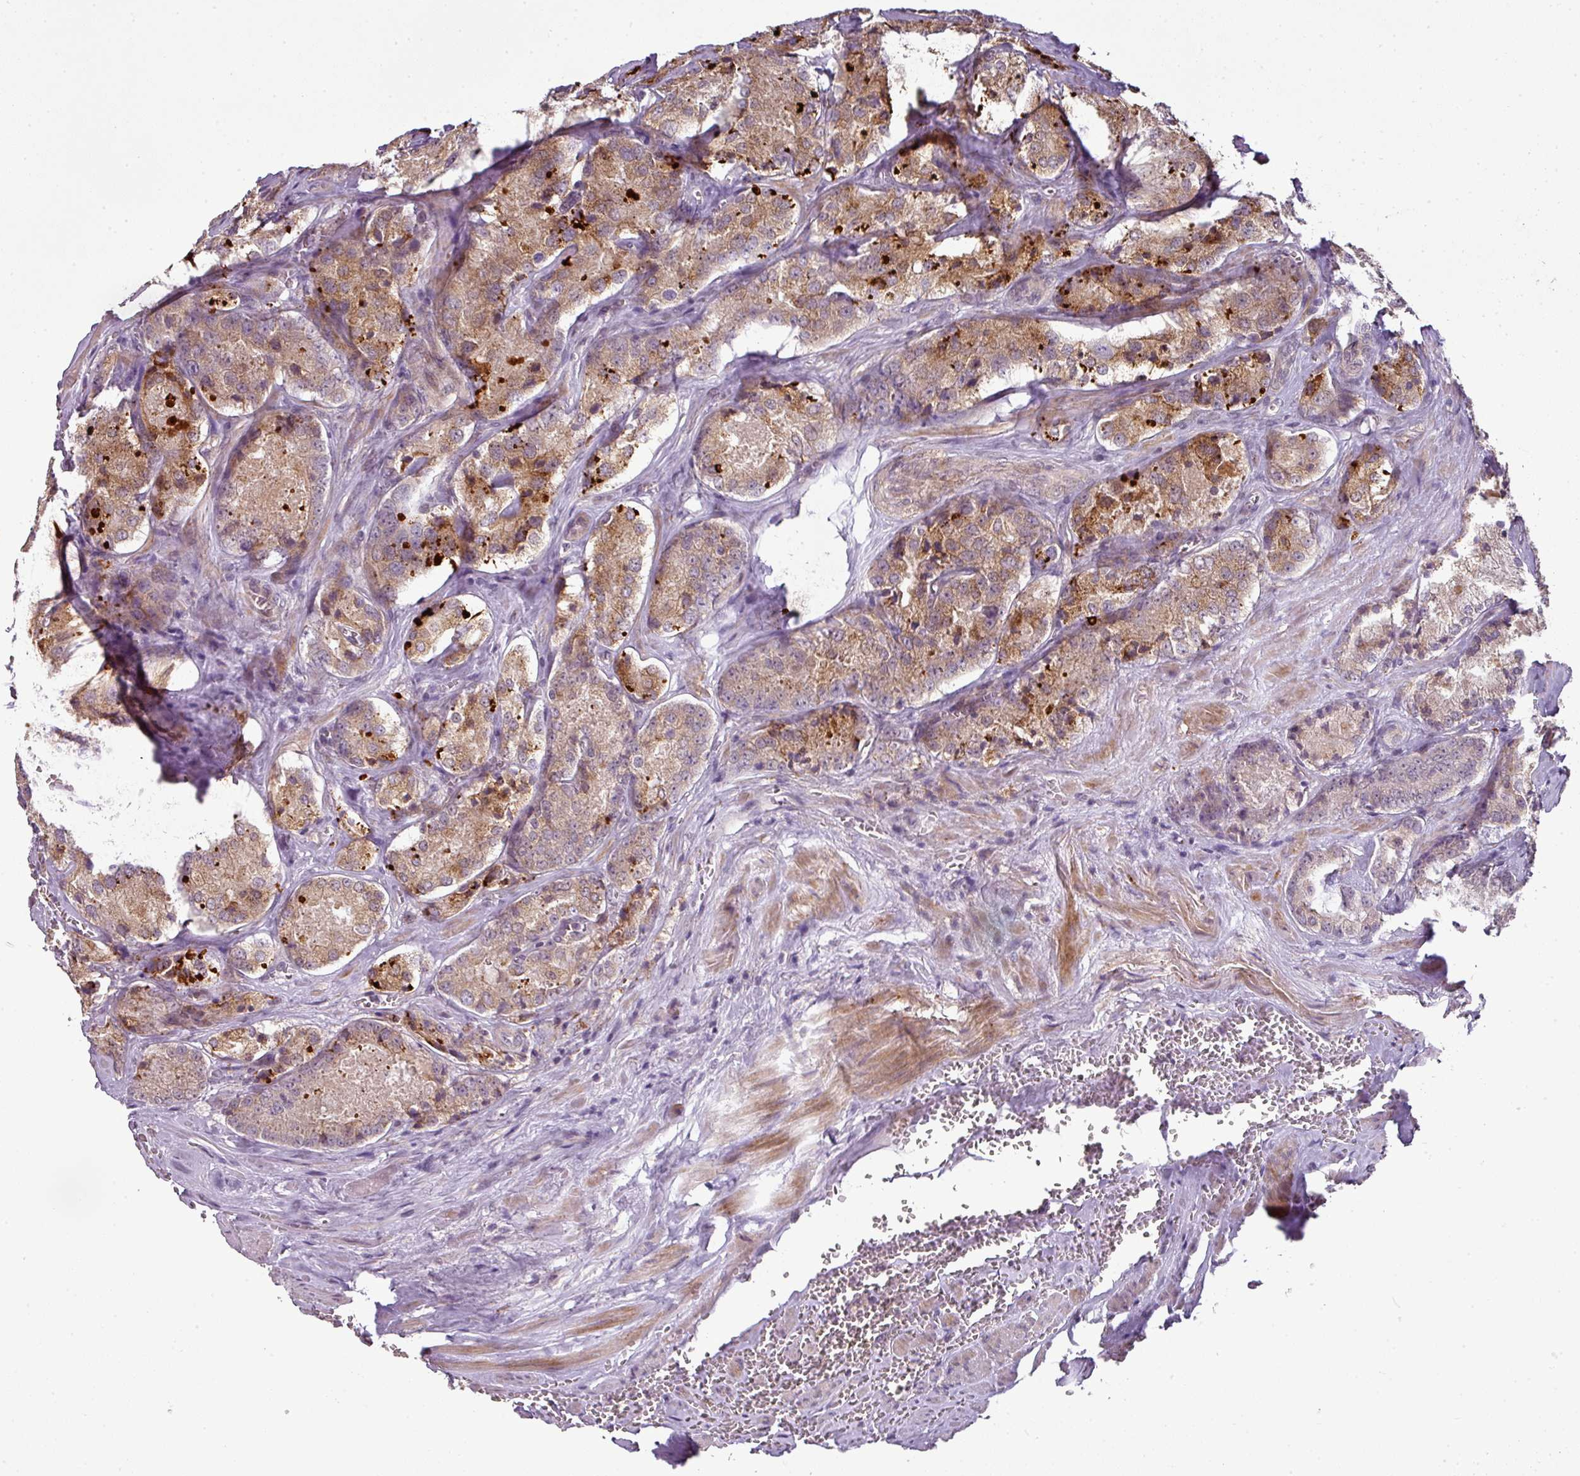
{"staining": {"intensity": "moderate", "quantity": ">75%", "location": "cytoplasmic/membranous"}, "tissue": "prostate cancer", "cell_type": "Tumor cells", "image_type": "cancer", "snomed": [{"axis": "morphology", "description": "Adenocarcinoma, Low grade"}, {"axis": "topography", "description": "Prostate"}], "caption": "The photomicrograph demonstrates a brown stain indicating the presence of a protein in the cytoplasmic/membranous of tumor cells in prostate adenocarcinoma (low-grade).", "gene": "SPCS3", "patient": {"sex": "male", "age": 68}}